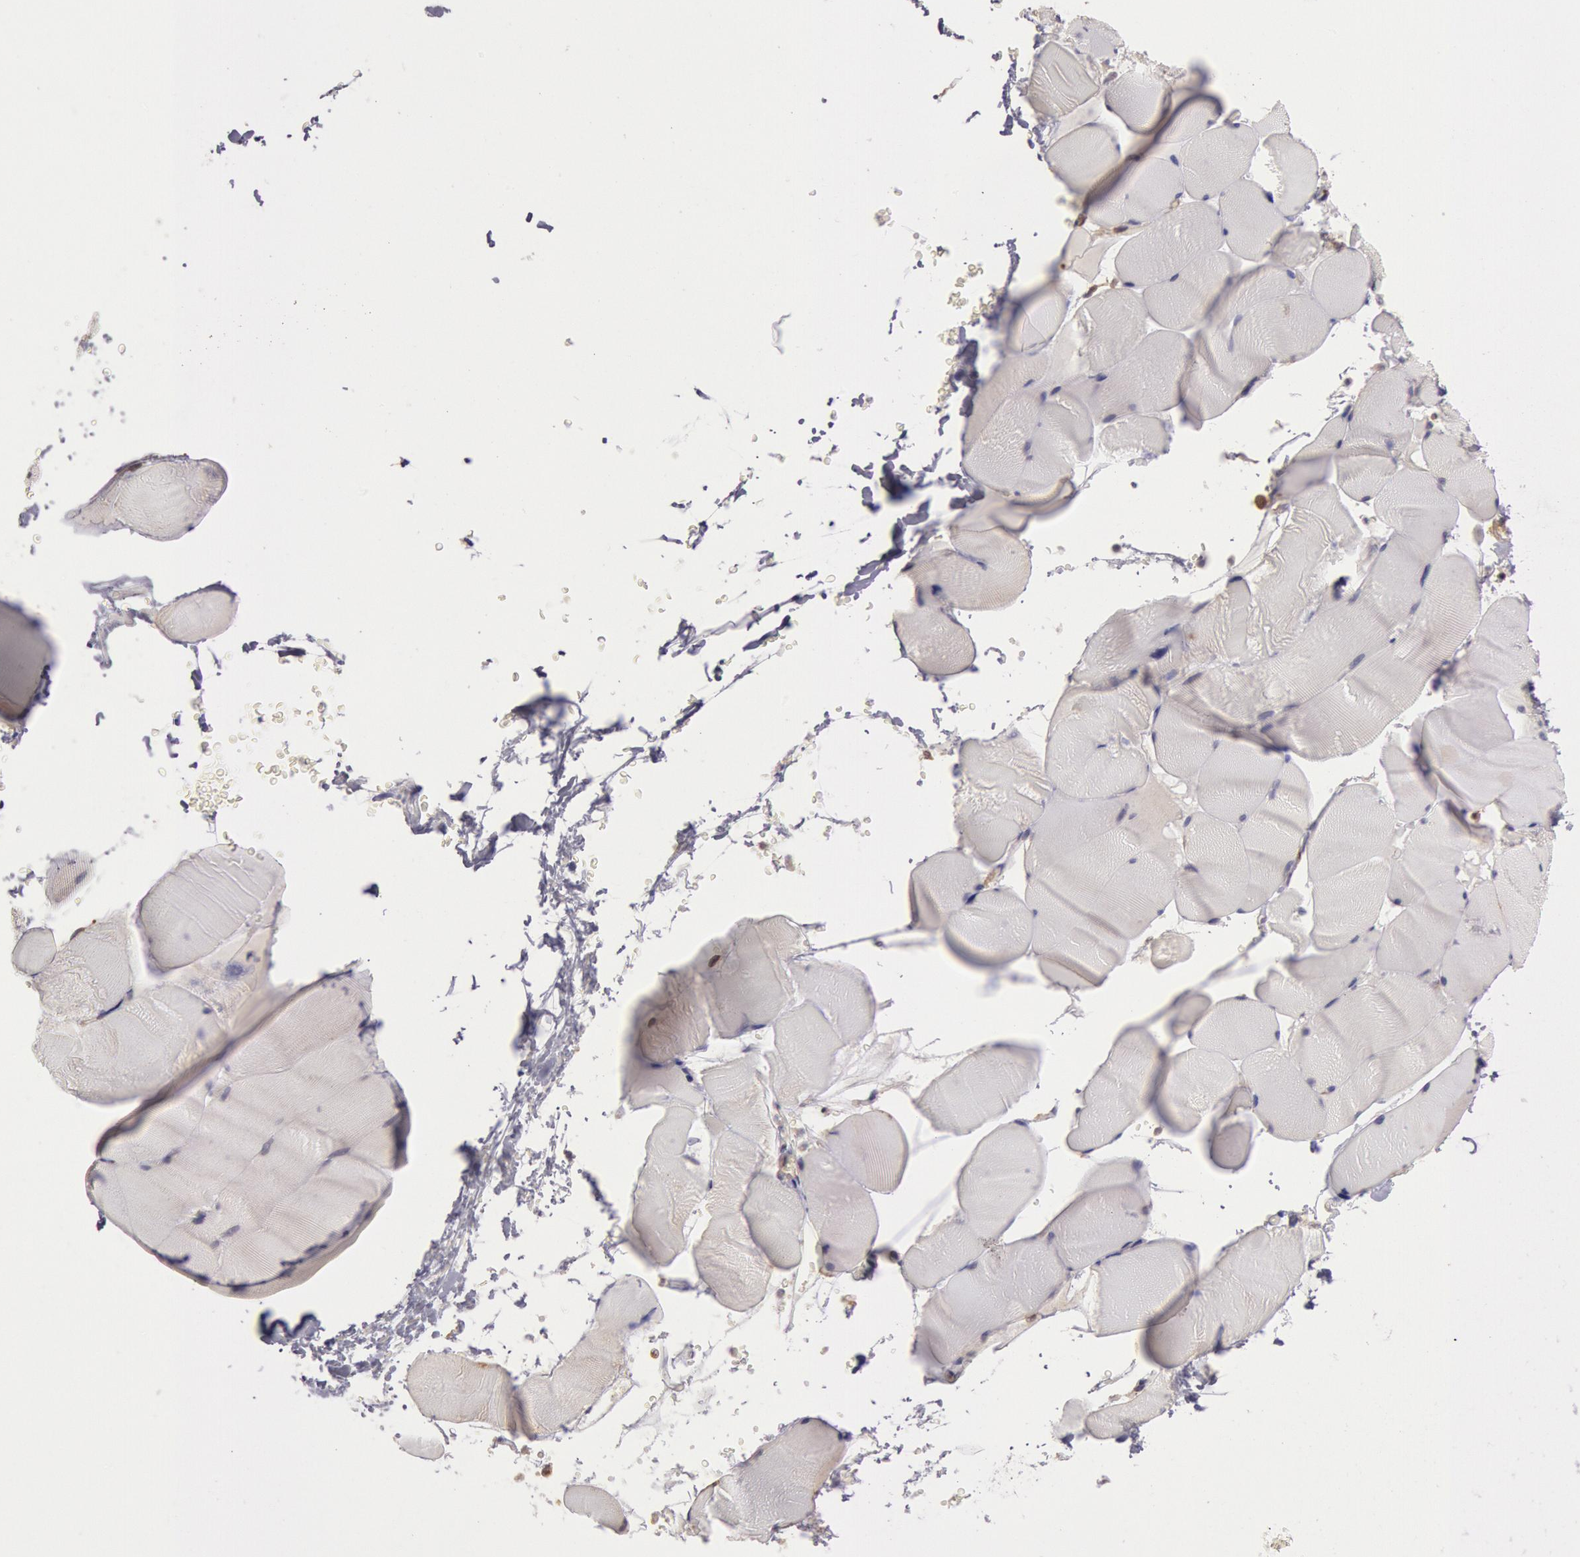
{"staining": {"intensity": "negative", "quantity": "none", "location": "none"}, "tissue": "skeletal muscle", "cell_type": "Myocytes", "image_type": "normal", "snomed": [{"axis": "morphology", "description": "Normal tissue, NOS"}, {"axis": "topography", "description": "Skeletal muscle"}], "caption": "This is an immunohistochemistry (IHC) micrograph of benign skeletal muscle. There is no positivity in myocytes.", "gene": "NMT2", "patient": {"sex": "male", "age": 62}}